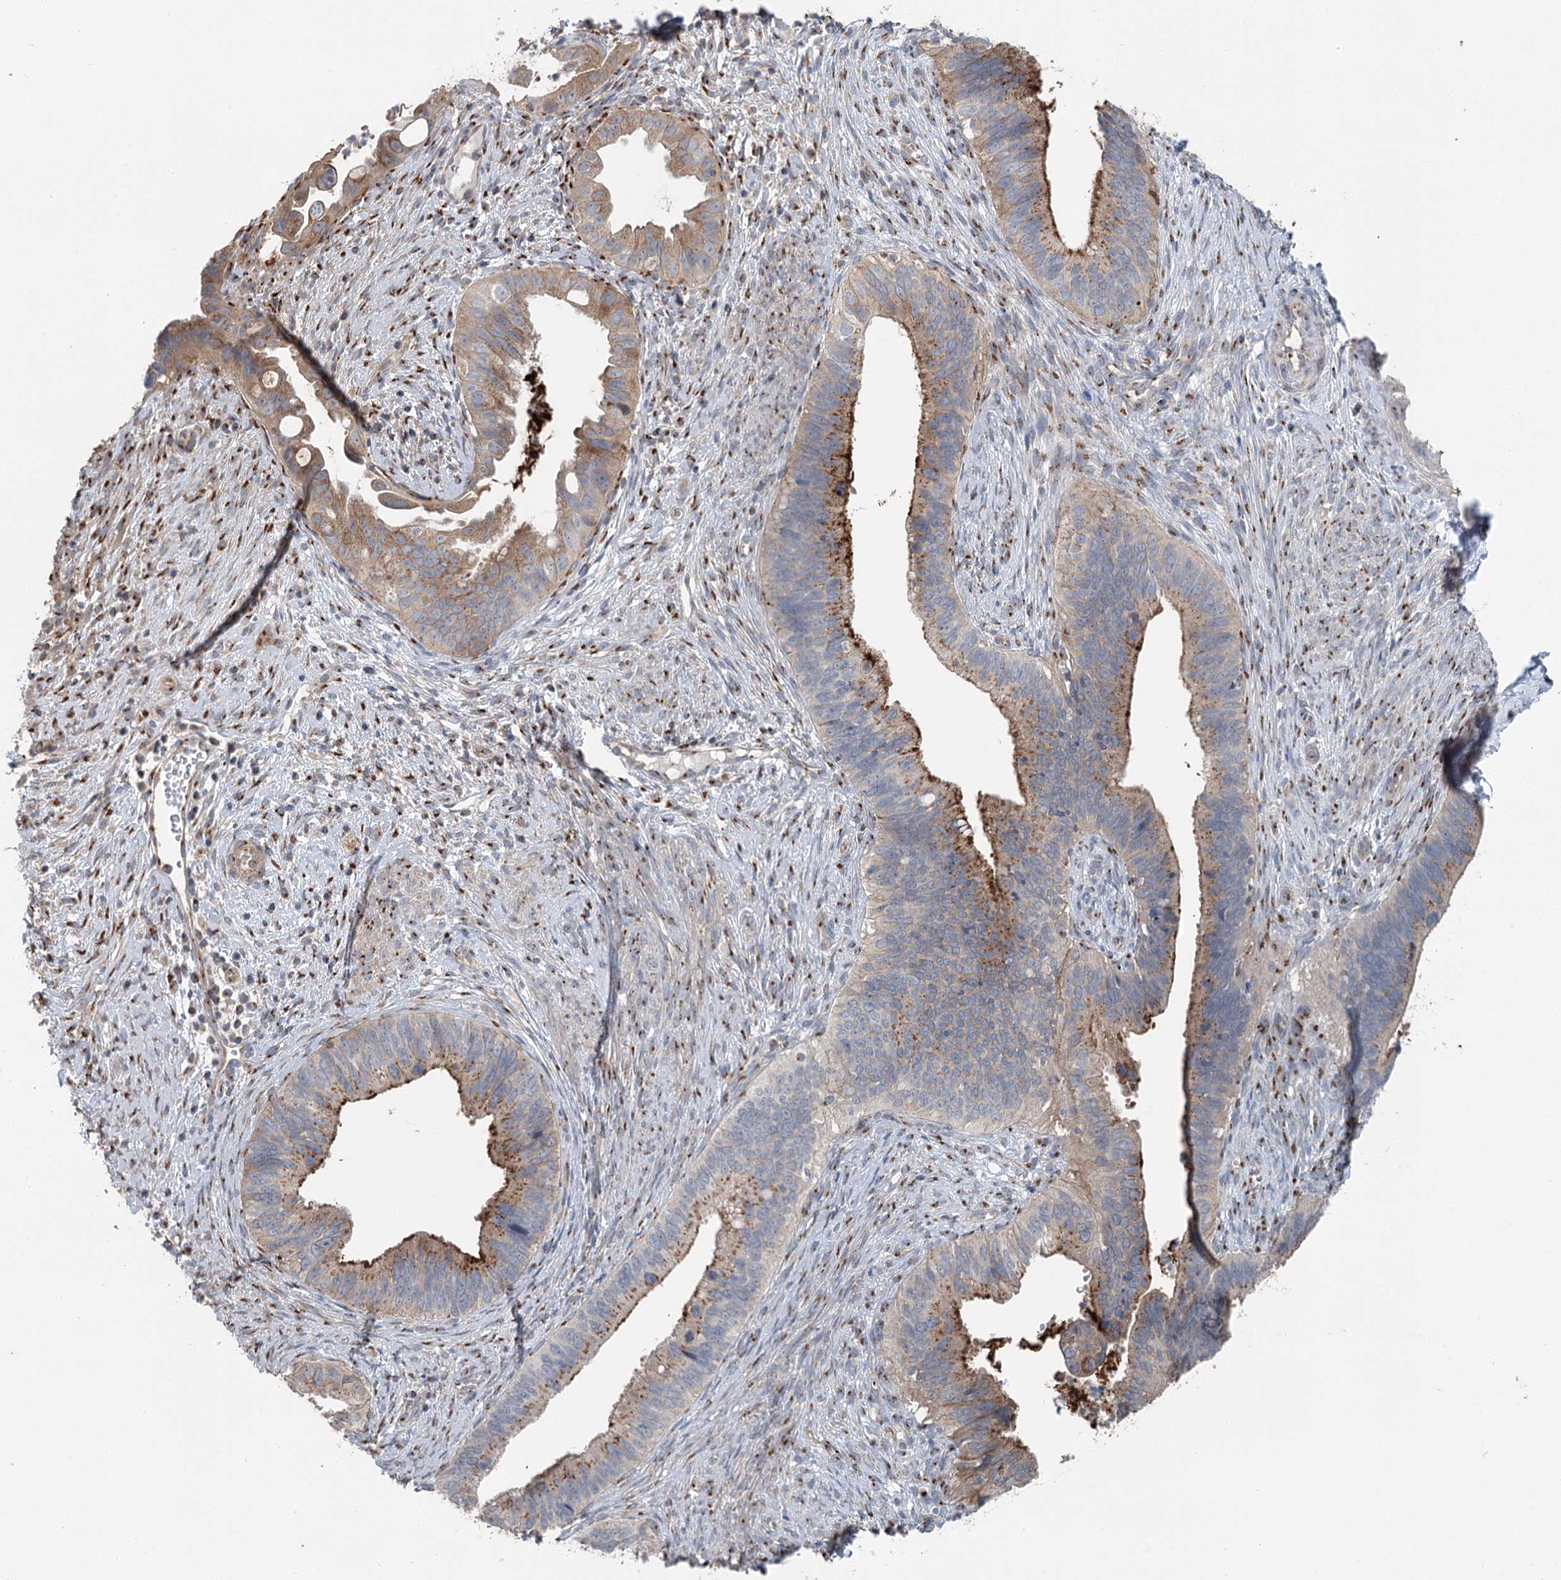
{"staining": {"intensity": "moderate", "quantity": ">75%", "location": "cytoplasmic/membranous"}, "tissue": "cervical cancer", "cell_type": "Tumor cells", "image_type": "cancer", "snomed": [{"axis": "morphology", "description": "Adenocarcinoma, NOS"}, {"axis": "topography", "description": "Cervix"}], "caption": "A histopathology image of cervical cancer (adenocarcinoma) stained for a protein shows moderate cytoplasmic/membranous brown staining in tumor cells. The protein is shown in brown color, while the nuclei are stained blue.", "gene": "ITIH5", "patient": {"sex": "female", "age": 42}}